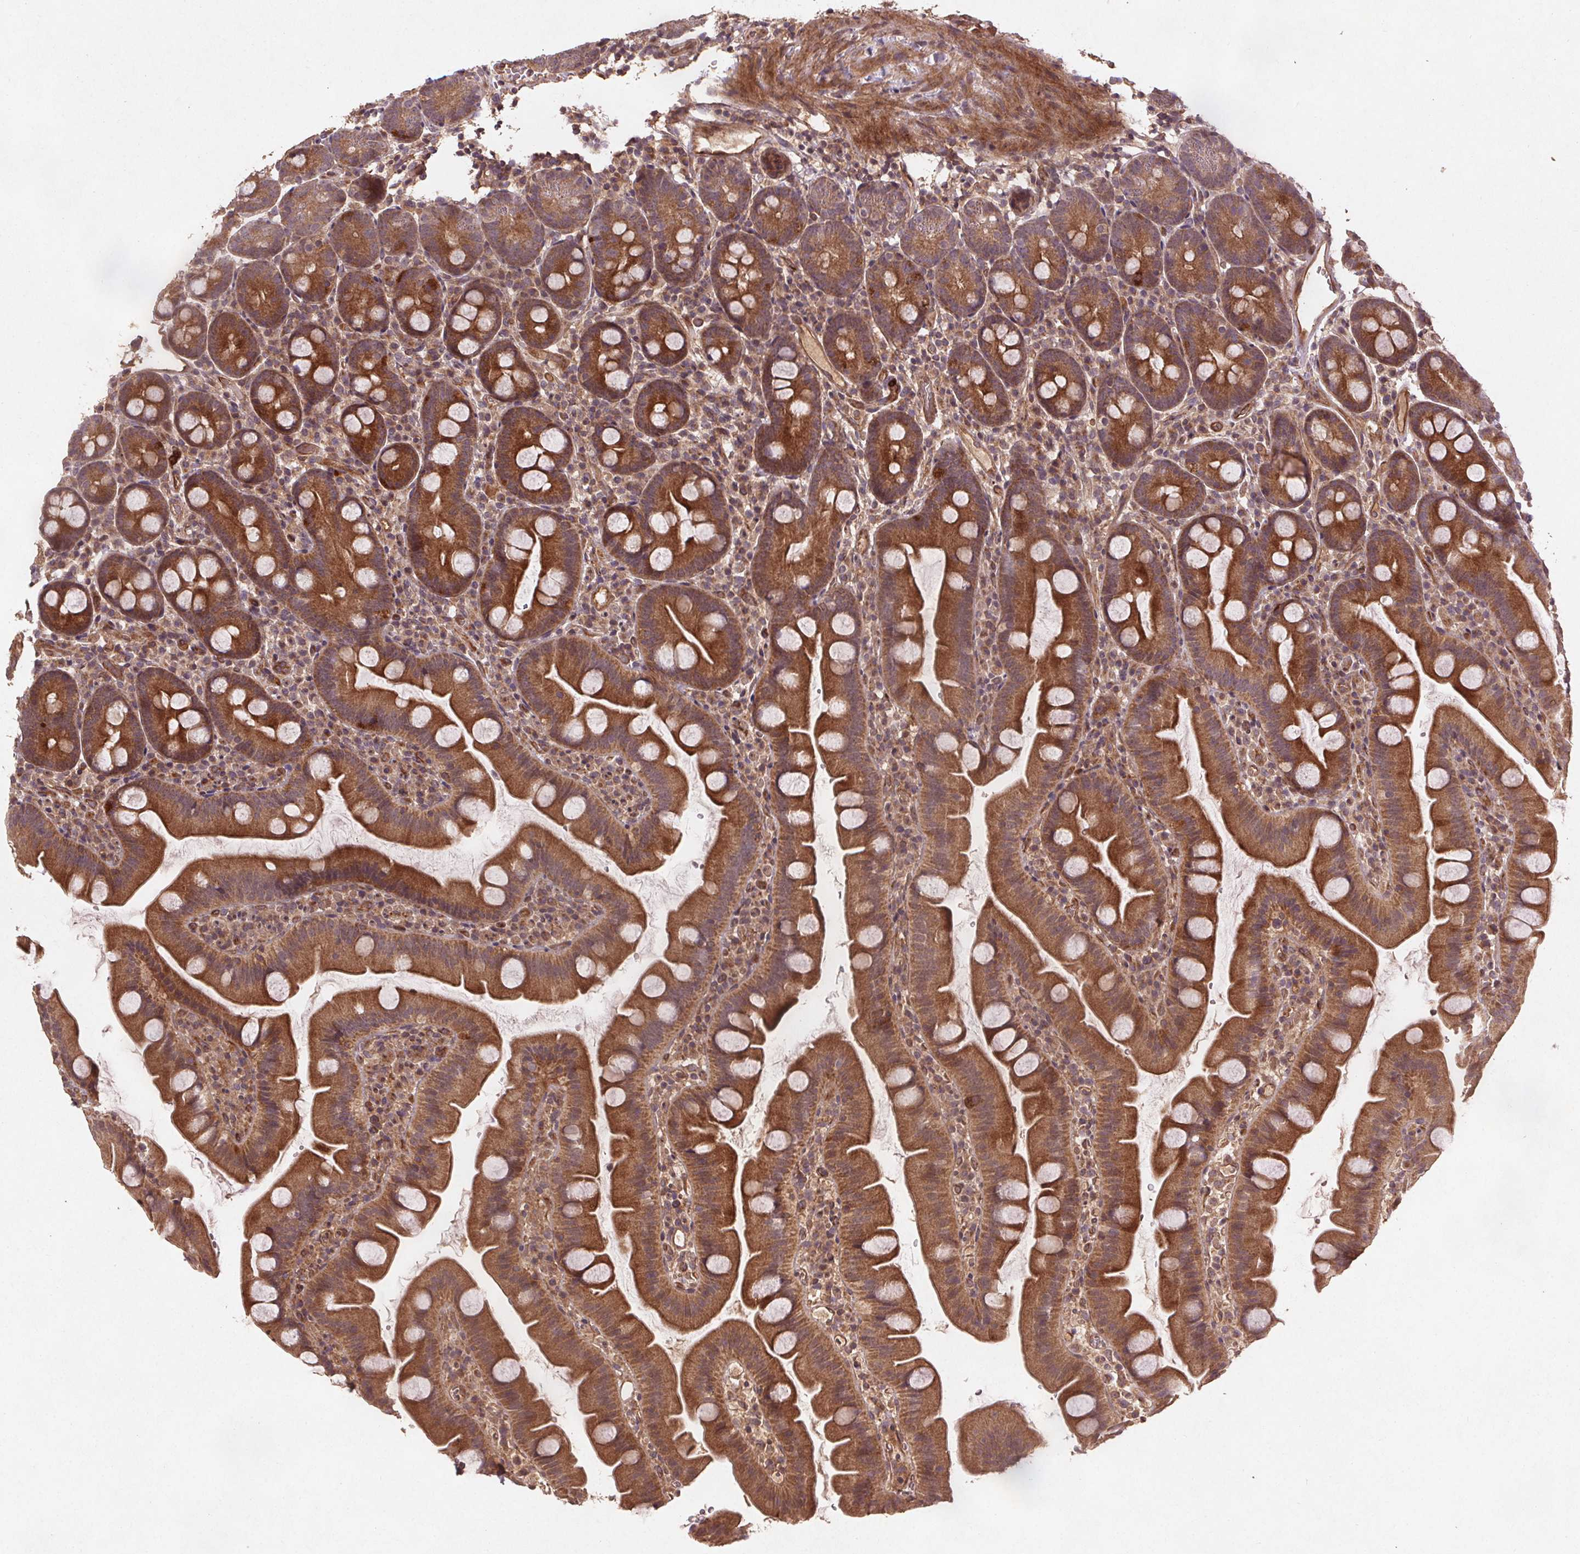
{"staining": {"intensity": "strong", "quantity": ">75%", "location": "cytoplasmic/membranous"}, "tissue": "small intestine", "cell_type": "Glandular cells", "image_type": "normal", "snomed": [{"axis": "morphology", "description": "Normal tissue, NOS"}, {"axis": "topography", "description": "Small intestine"}], "caption": "Protein positivity by IHC reveals strong cytoplasmic/membranous expression in approximately >75% of glandular cells in benign small intestine.", "gene": "SEC14L2", "patient": {"sex": "female", "age": 68}}